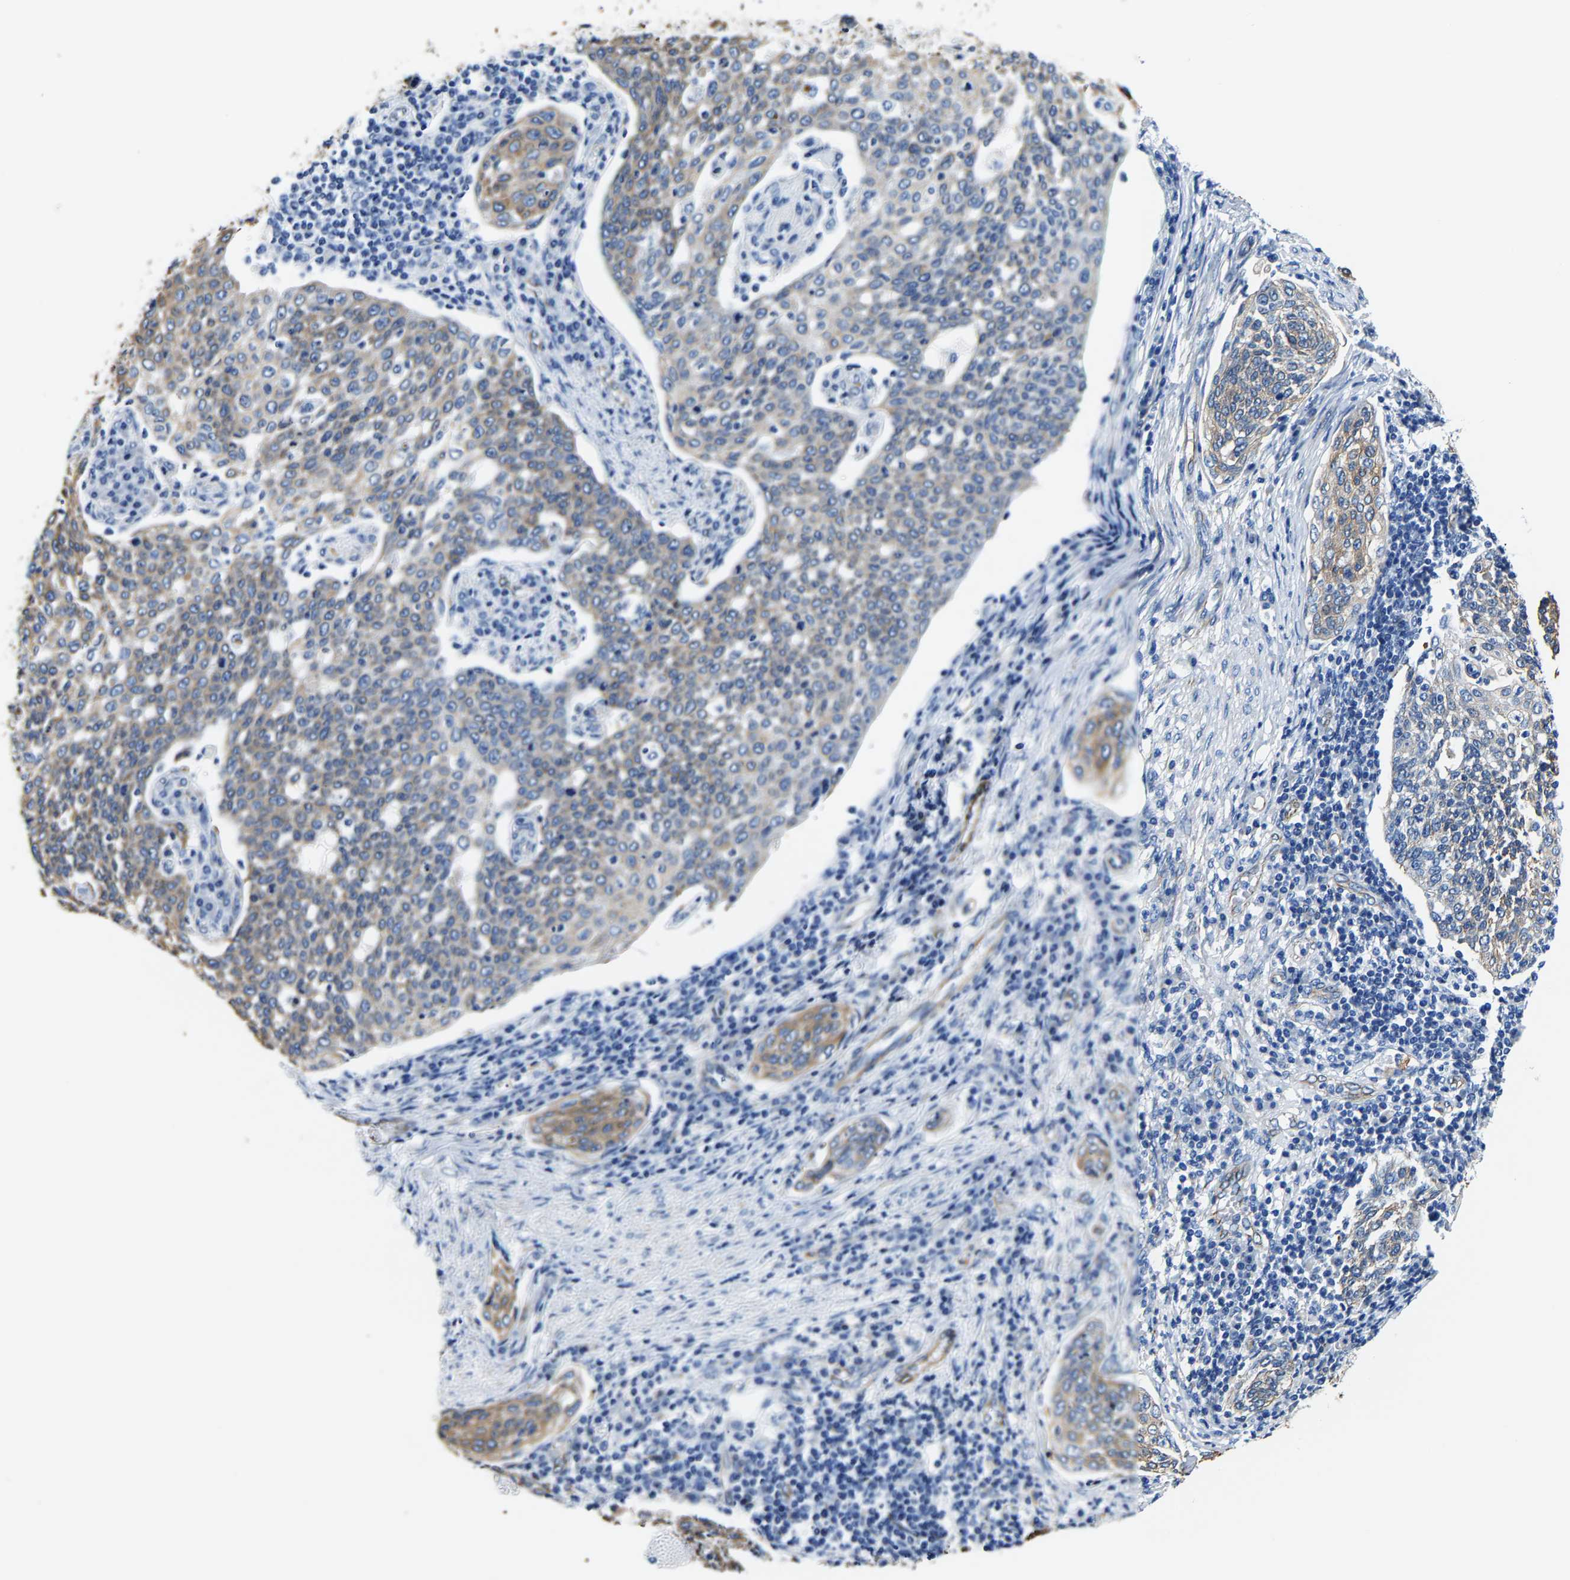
{"staining": {"intensity": "weak", "quantity": "25%-75%", "location": "cytoplasmic/membranous"}, "tissue": "cervical cancer", "cell_type": "Tumor cells", "image_type": "cancer", "snomed": [{"axis": "morphology", "description": "Squamous cell carcinoma, NOS"}, {"axis": "topography", "description": "Cervix"}], "caption": "Cervical squamous cell carcinoma stained with a protein marker displays weak staining in tumor cells.", "gene": "MMEL1", "patient": {"sex": "female", "age": 34}}